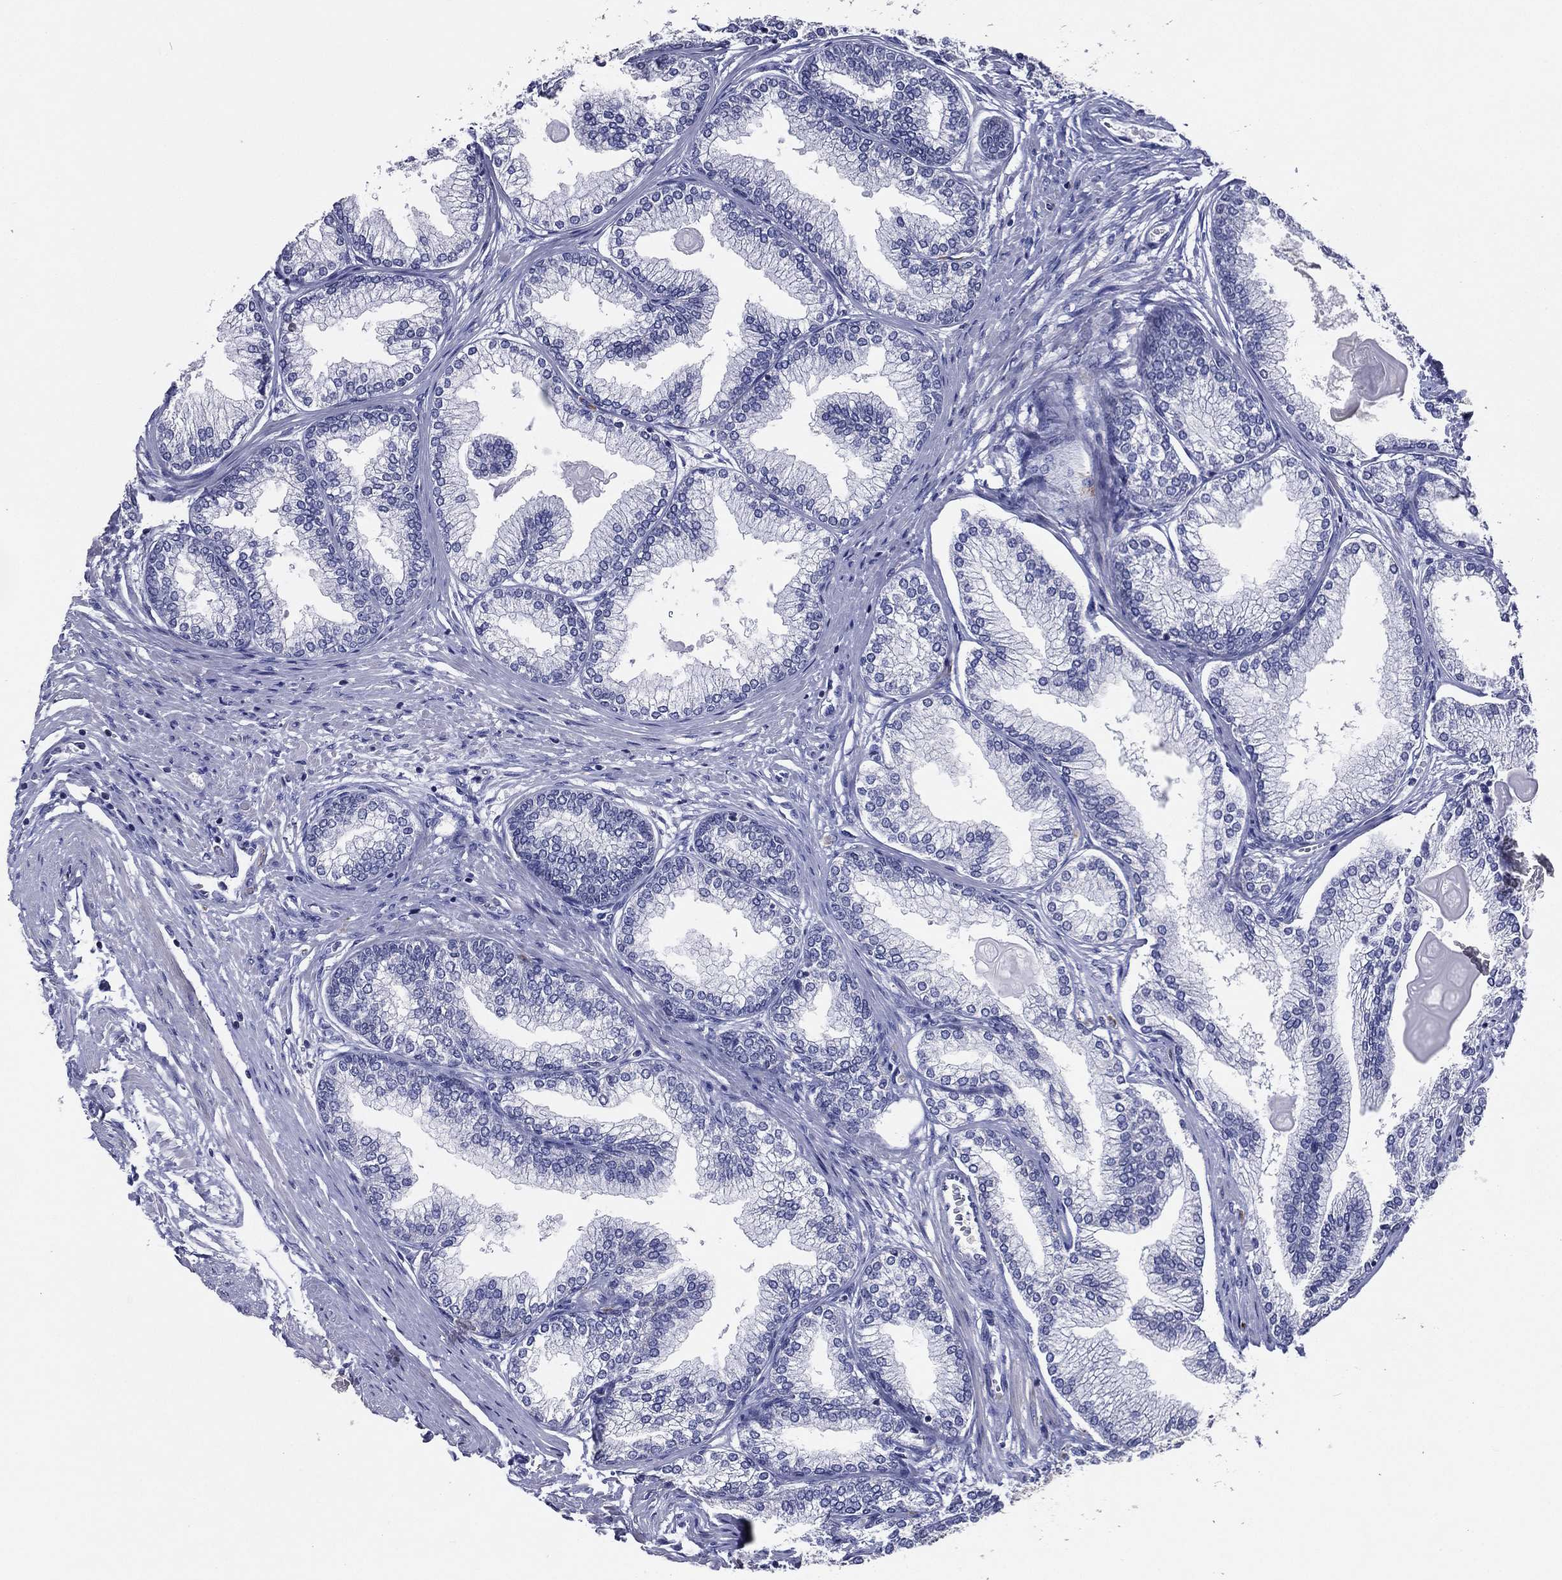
{"staining": {"intensity": "negative", "quantity": "none", "location": "none"}, "tissue": "prostate", "cell_type": "Glandular cells", "image_type": "normal", "snomed": [{"axis": "morphology", "description": "Normal tissue, NOS"}, {"axis": "topography", "description": "Prostate"}], "caption": "Immunohistochemical staining of unremarkable prostate exhibits no significant expression in glandular cells. Nuclei are stained in blue.", "gene": "TFAP2A", "patient": {"sex": "male", "age": 72}}